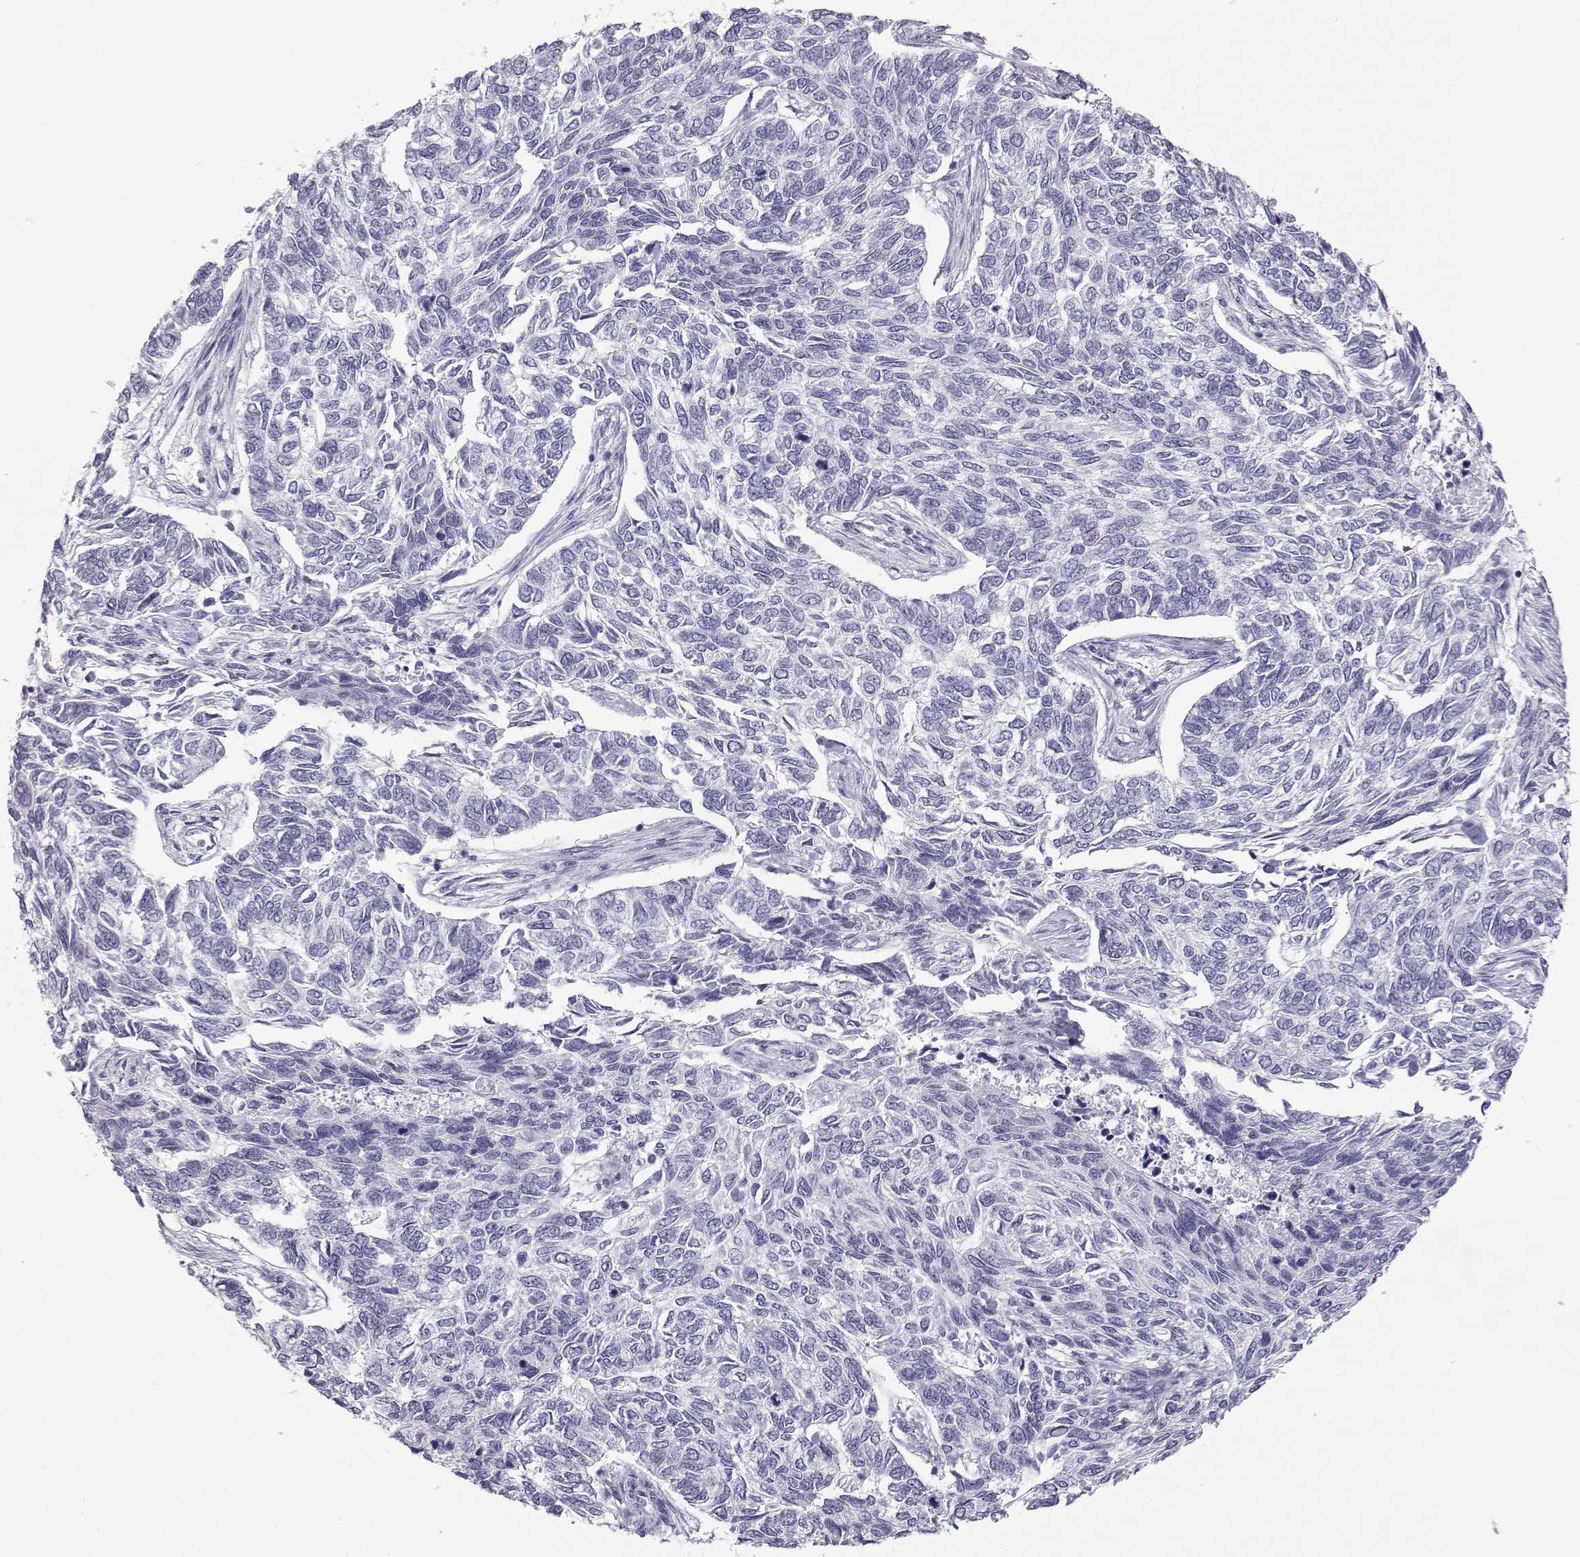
{"staining": {"intensity": "negative", "quantity": "none", "location": "none"}, "tissue": "skin cancer", "cell_type": "Tumor cells", "image_type": "cancer", "snomed": [{"axis": "morphology", "description": "Basal cell carcinoma"}, {"axis": "topography", "description": "Skin"}], "caption": "Skin cancer (basal cell carcinoma) was stained to show a protein in brown. There is no significant staining in tumor cells. (Stains: DAB immunohistochemistry with hematoxylin counter stain, Microscopy: brightfield microscopy at high magnification).", "gene": "TKTL1", "patient": {"sex": "female", "age": 65}}